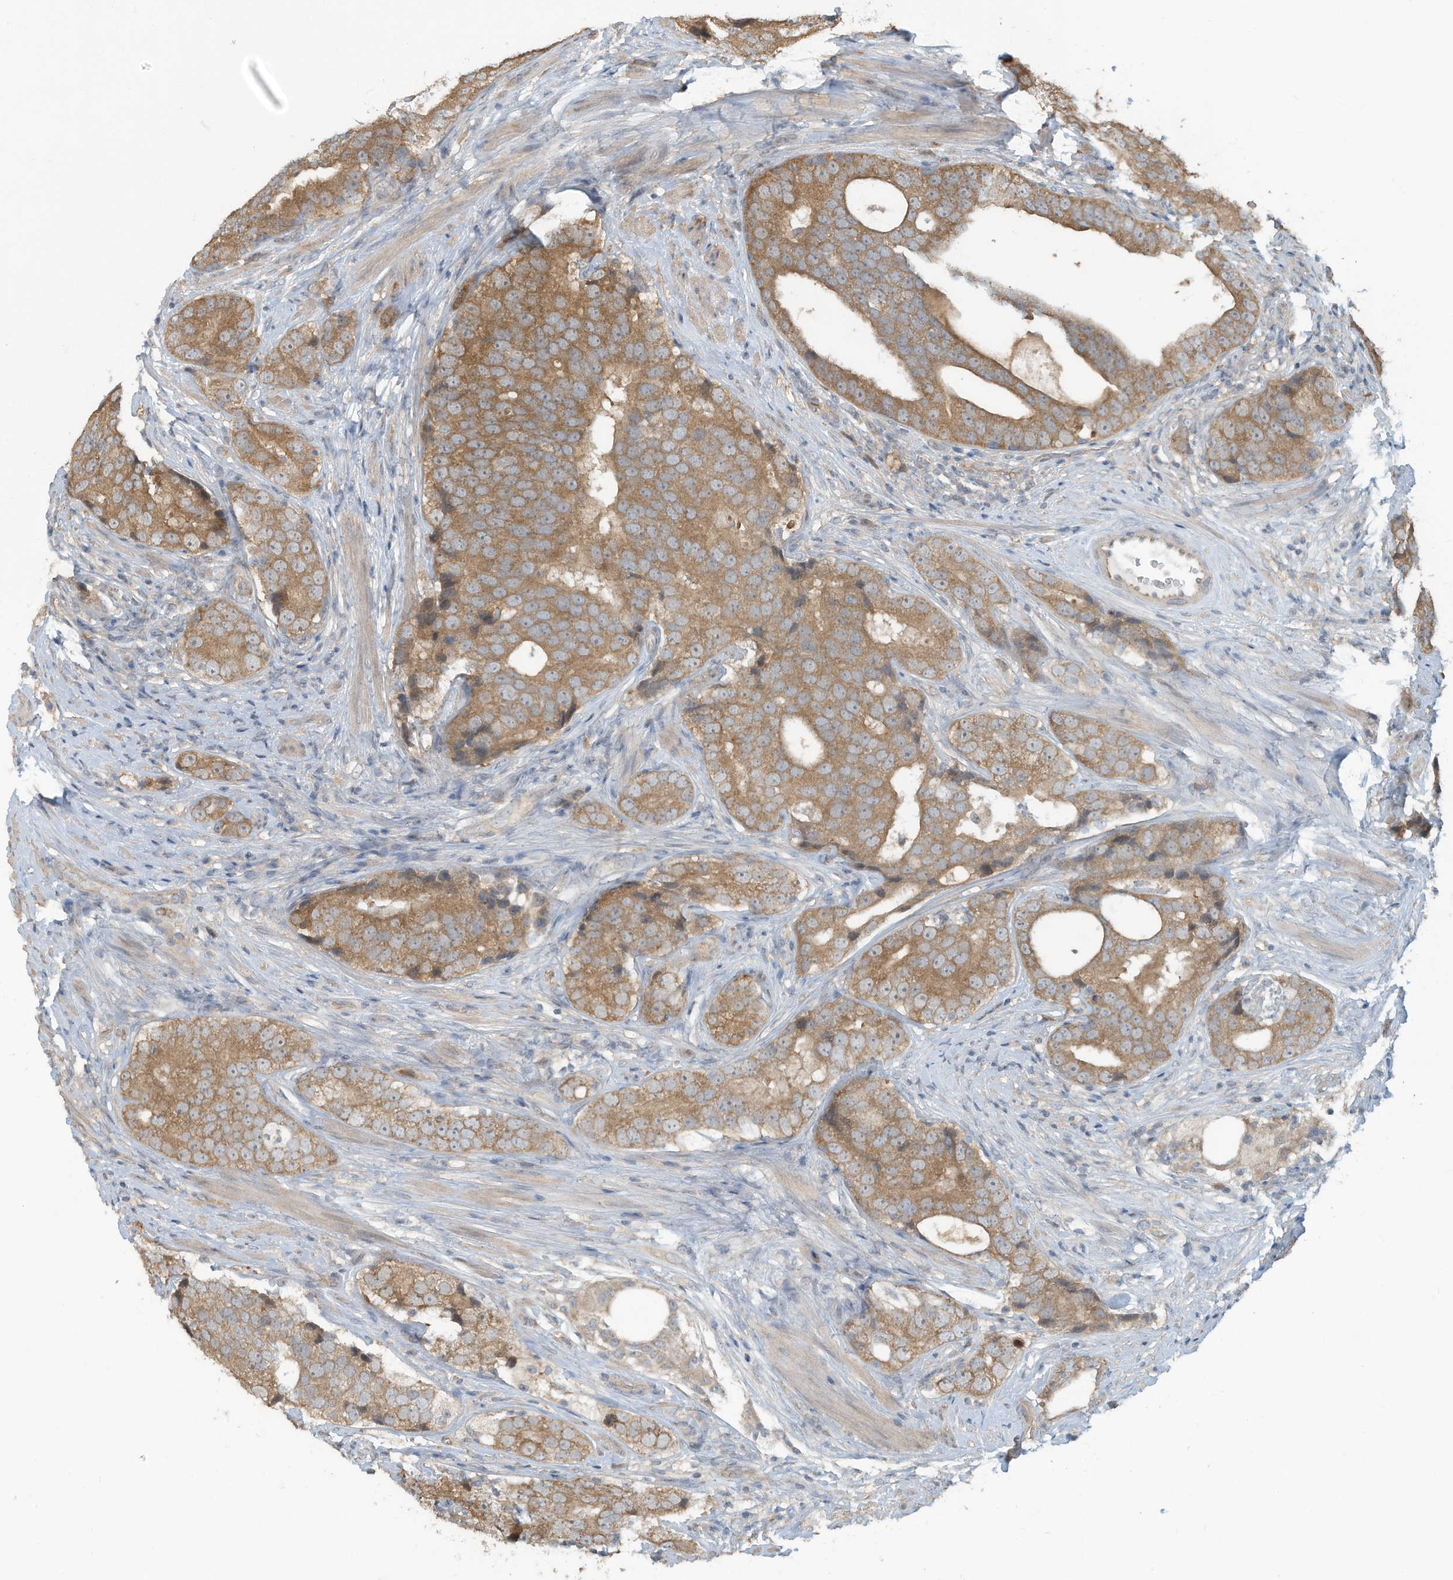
{"staining": {"intensity": "moderate", "quantity": ">75%", "location": "cytoplasmic/membranous"}, "tissue": "prostate cancer", "cell_type": "Tumor cells", "image_type": "cancer", "snomed": [{"axis": "morphology", "description": "Adenocarcinoma, High grade"}, {"axis": "topography", "description": "Prostate"}], "caption": "Brown immunohistochemical staining in human prostate cancer displays moderate cytoplasmic/membranous staining in approximately >75% of tumor cells.", "gene": "ERI2", "patient": {"sex": "male", "age": 56}}